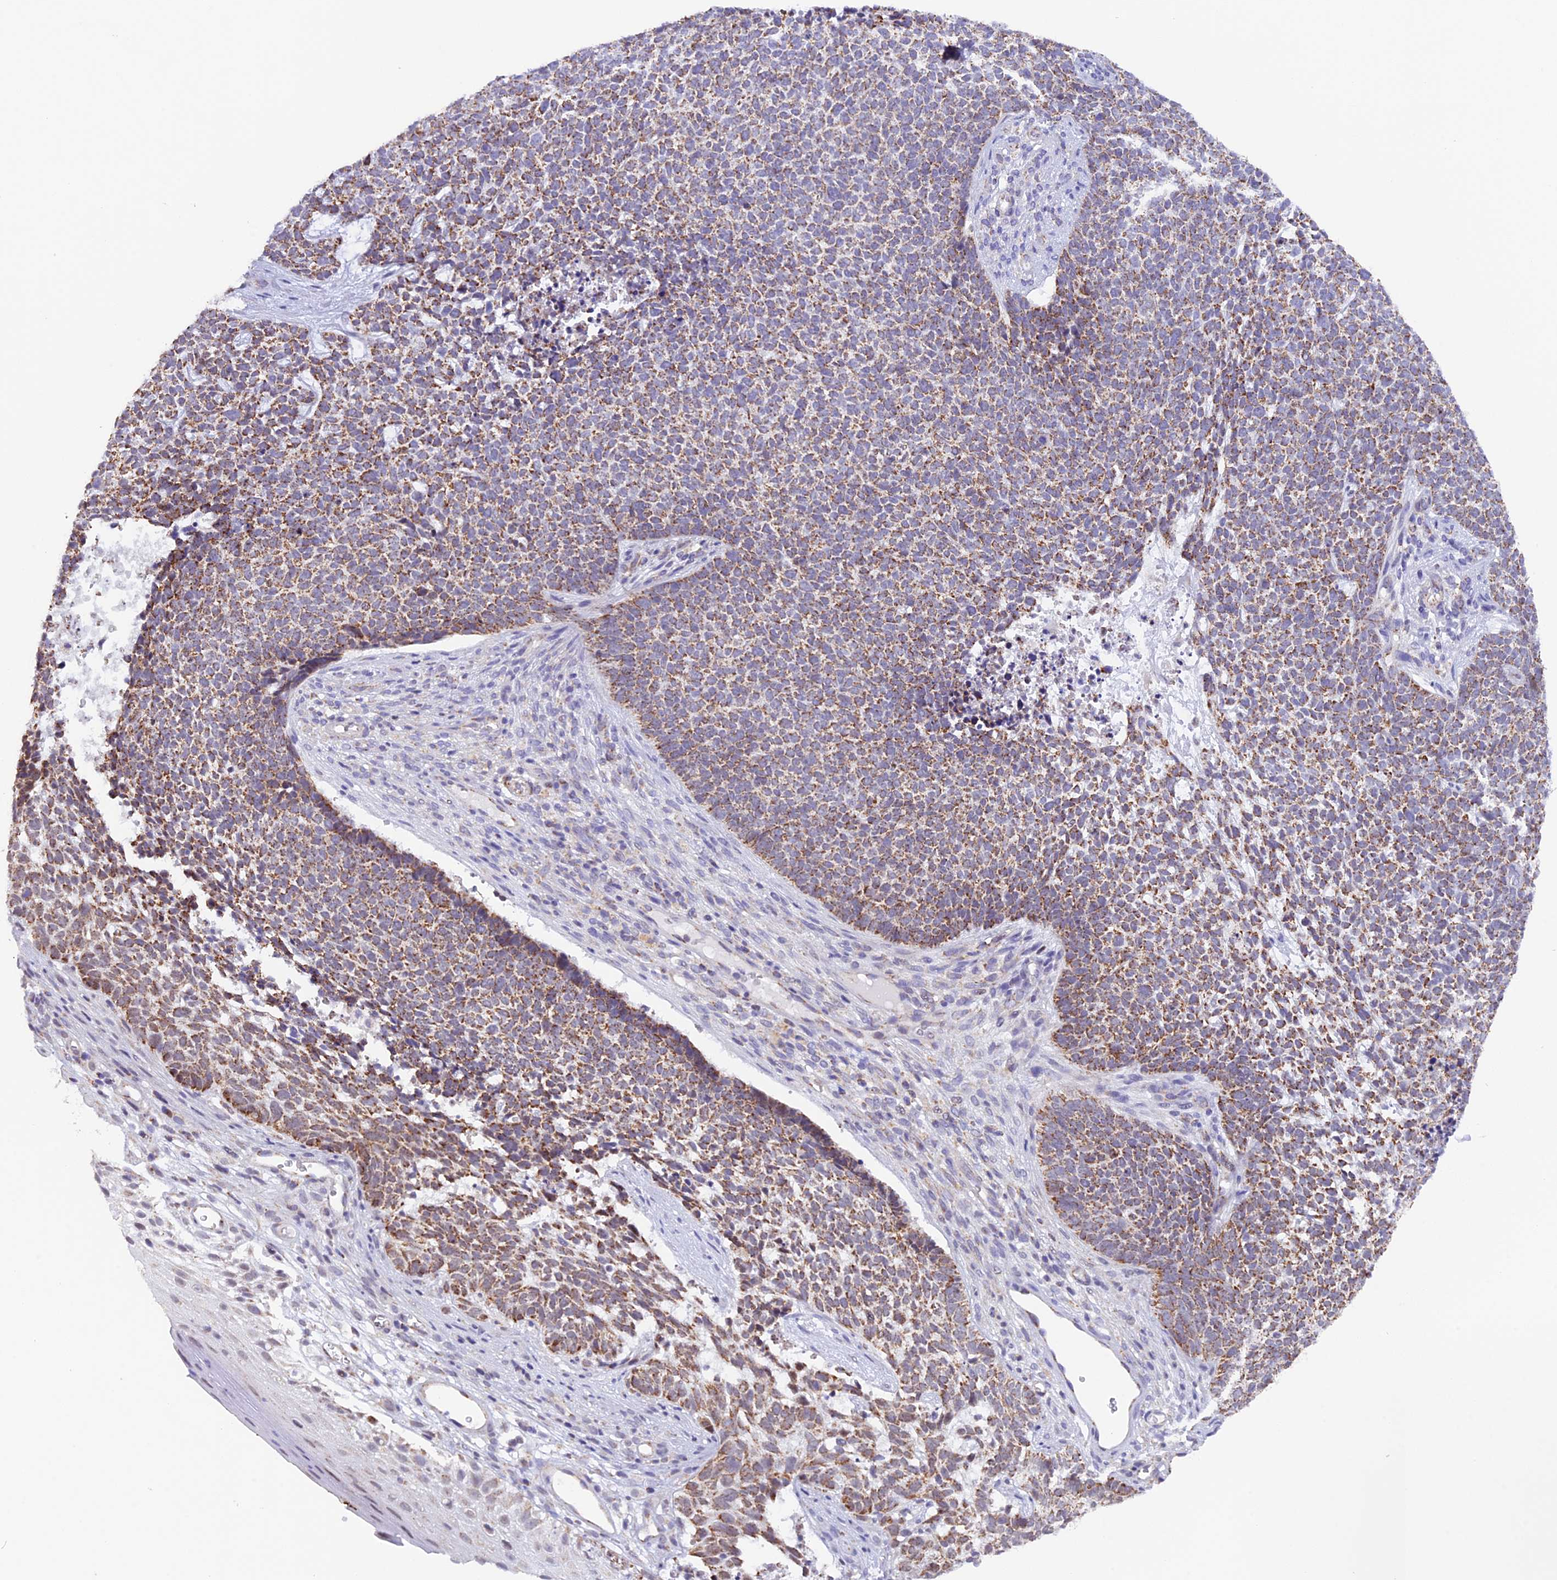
{"staining": {"intensity": "moderate", "quantity": ">75%", "location": "cytoplasmic/membranous"}, "tissue": "skin cancer", "cell_type": "Tumor cells", "image_type": "cancer", "snomed": [{"axis": "morphology", "description": "Basal cell carcinoma"}, {"axis": "topography", "description": "Skin"}], "caption": "The photomicrograph reveals immunohistochemical staining of skin basal cell carcinoma. There is moderate cytoplasmic/membranous staining is seen in about >75% of tumor cells.", "gene": "TFAM", "patient": {"sex": "female", "age": 84}}